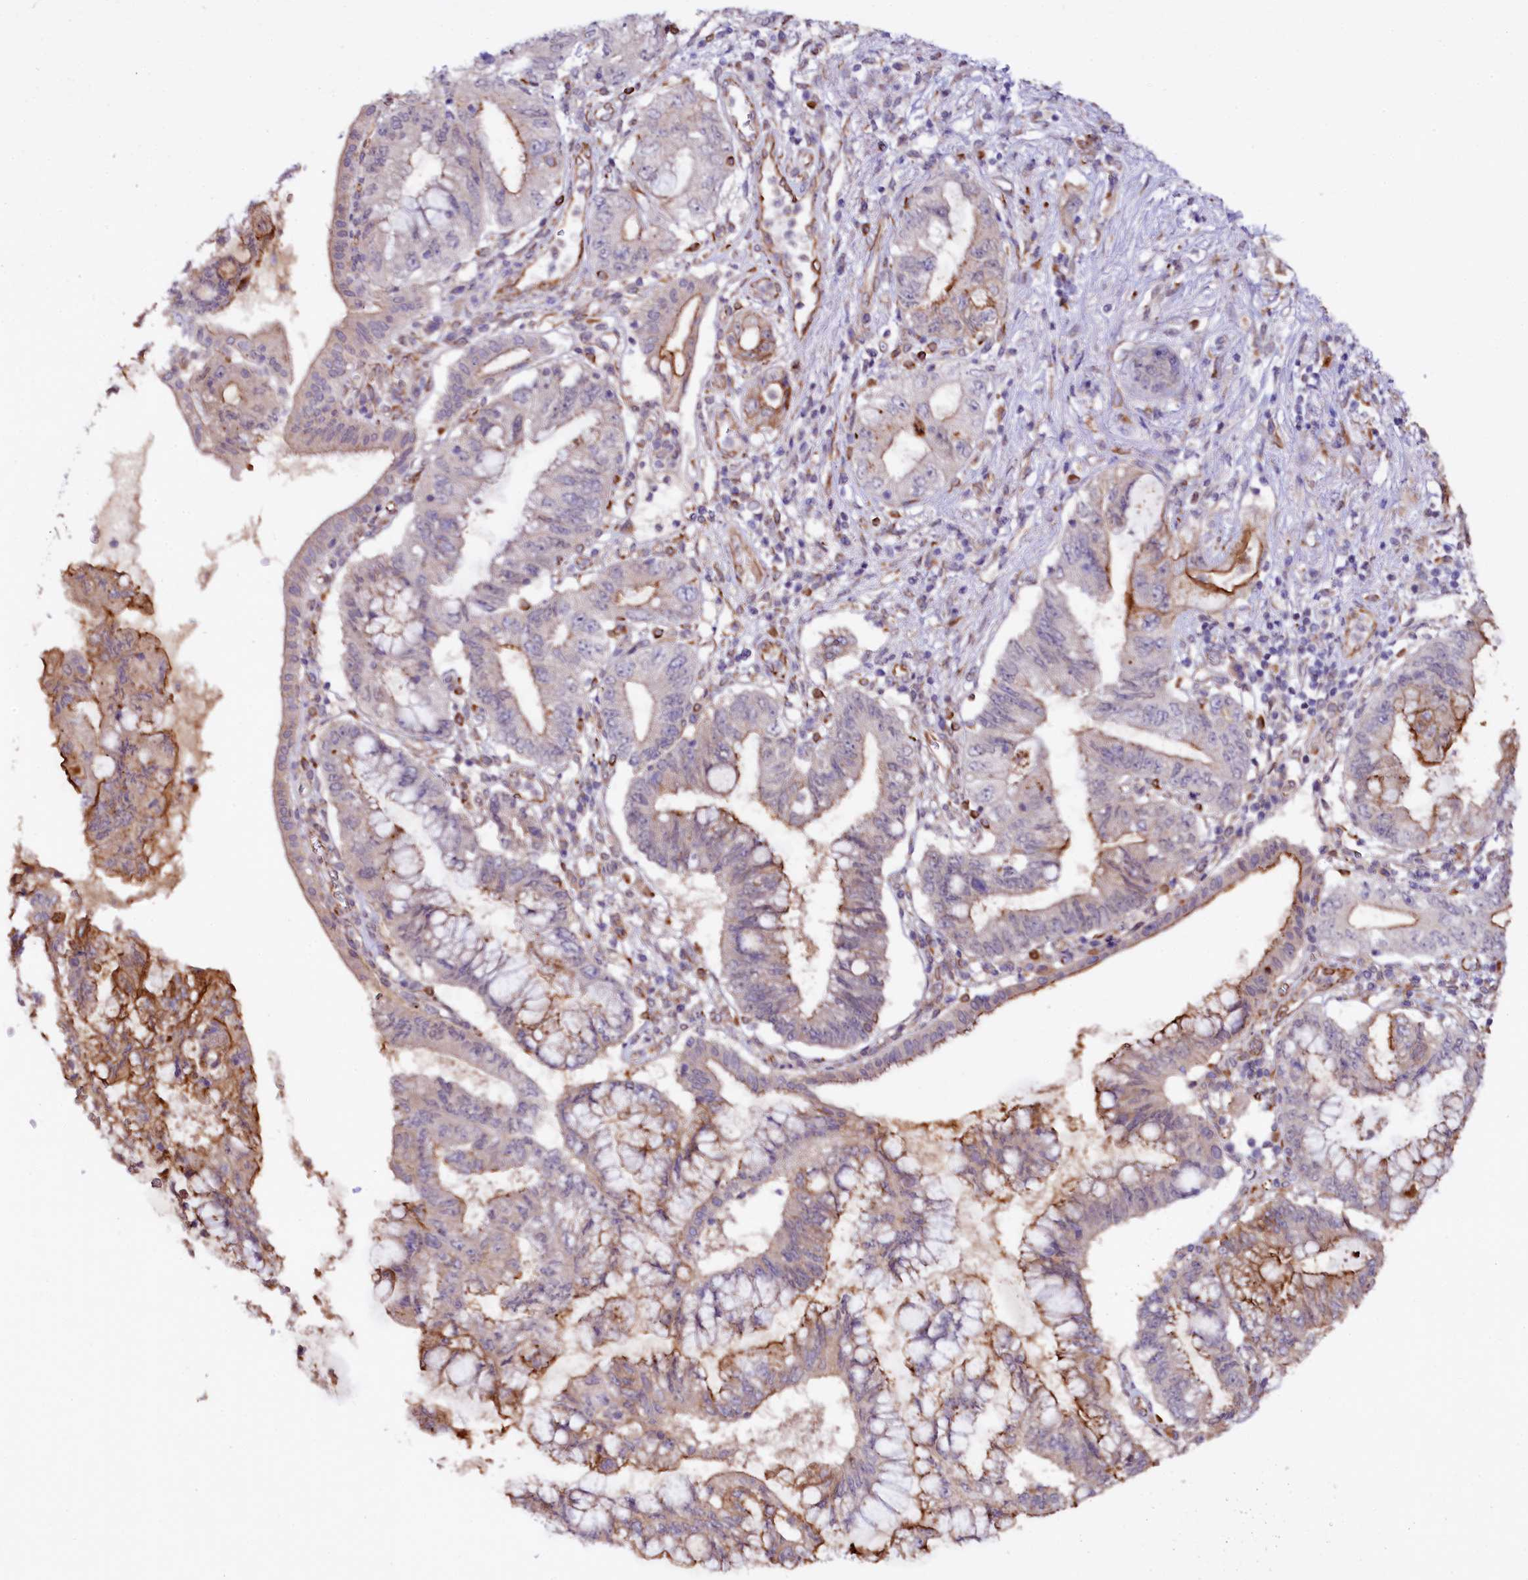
{"staining": {"intensity": "strong", "quantity": "<25%", "location": "cytoplasmic/membranous"}, "tissue": "pancreatic cancer", "cell_type": "Tumor cells", "image_type": "cancer", "snomed": [{"axis": "morphology", "description": "Adenocarcinoma, NOS"}, {"axis": "topography", "description": "Pancreas"}], "caption": "Protein analysis of pancreatic cancer (adenocarcinoma) tissue displays strong cytoplasmic/membranous positivity in approximately <25% of tumor cells.", "gene": "TTC12", "patient": {"sex": "female", "age": 73}}